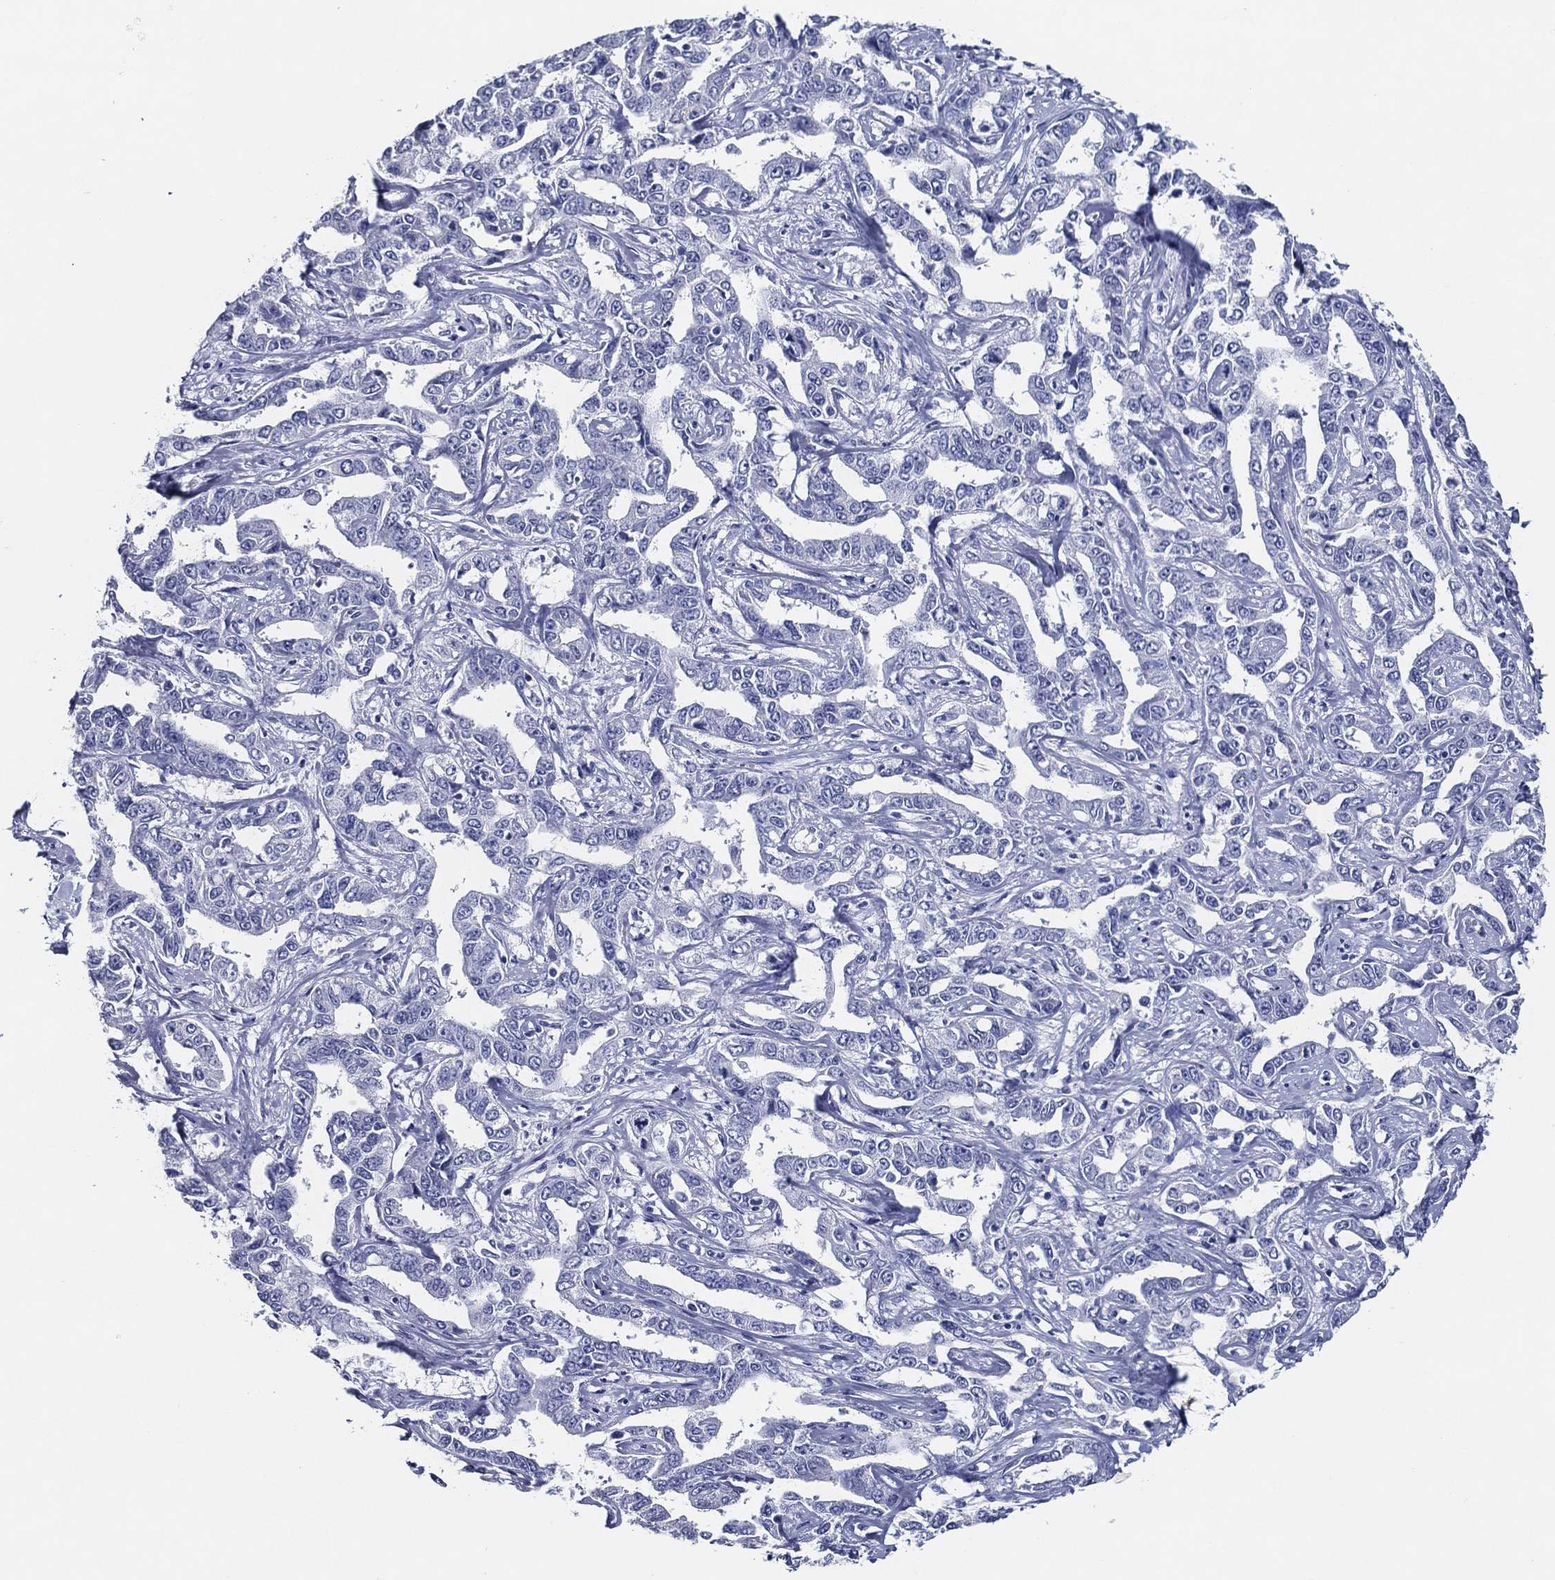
{"staining": {"intensity": "negative", "quantity": "none", "location": "none"}, "tissue": "liver cancer", "cell_type": "Tumor cells", "image_type": "cancer", "snomed": [{"axis": "morphology", "description": "Cholangiocarcinoma"}, {"axis": "topography", "description": "Liver"}], "caption": "Liver cholangiocarcinoma was stained to show a protein in brown. There is no significant expression in tumor cells. (IHC, brightfield microscopy, high magnification).", "gene": "ACE2", "patient": {"sex": "male", "age": 59}}